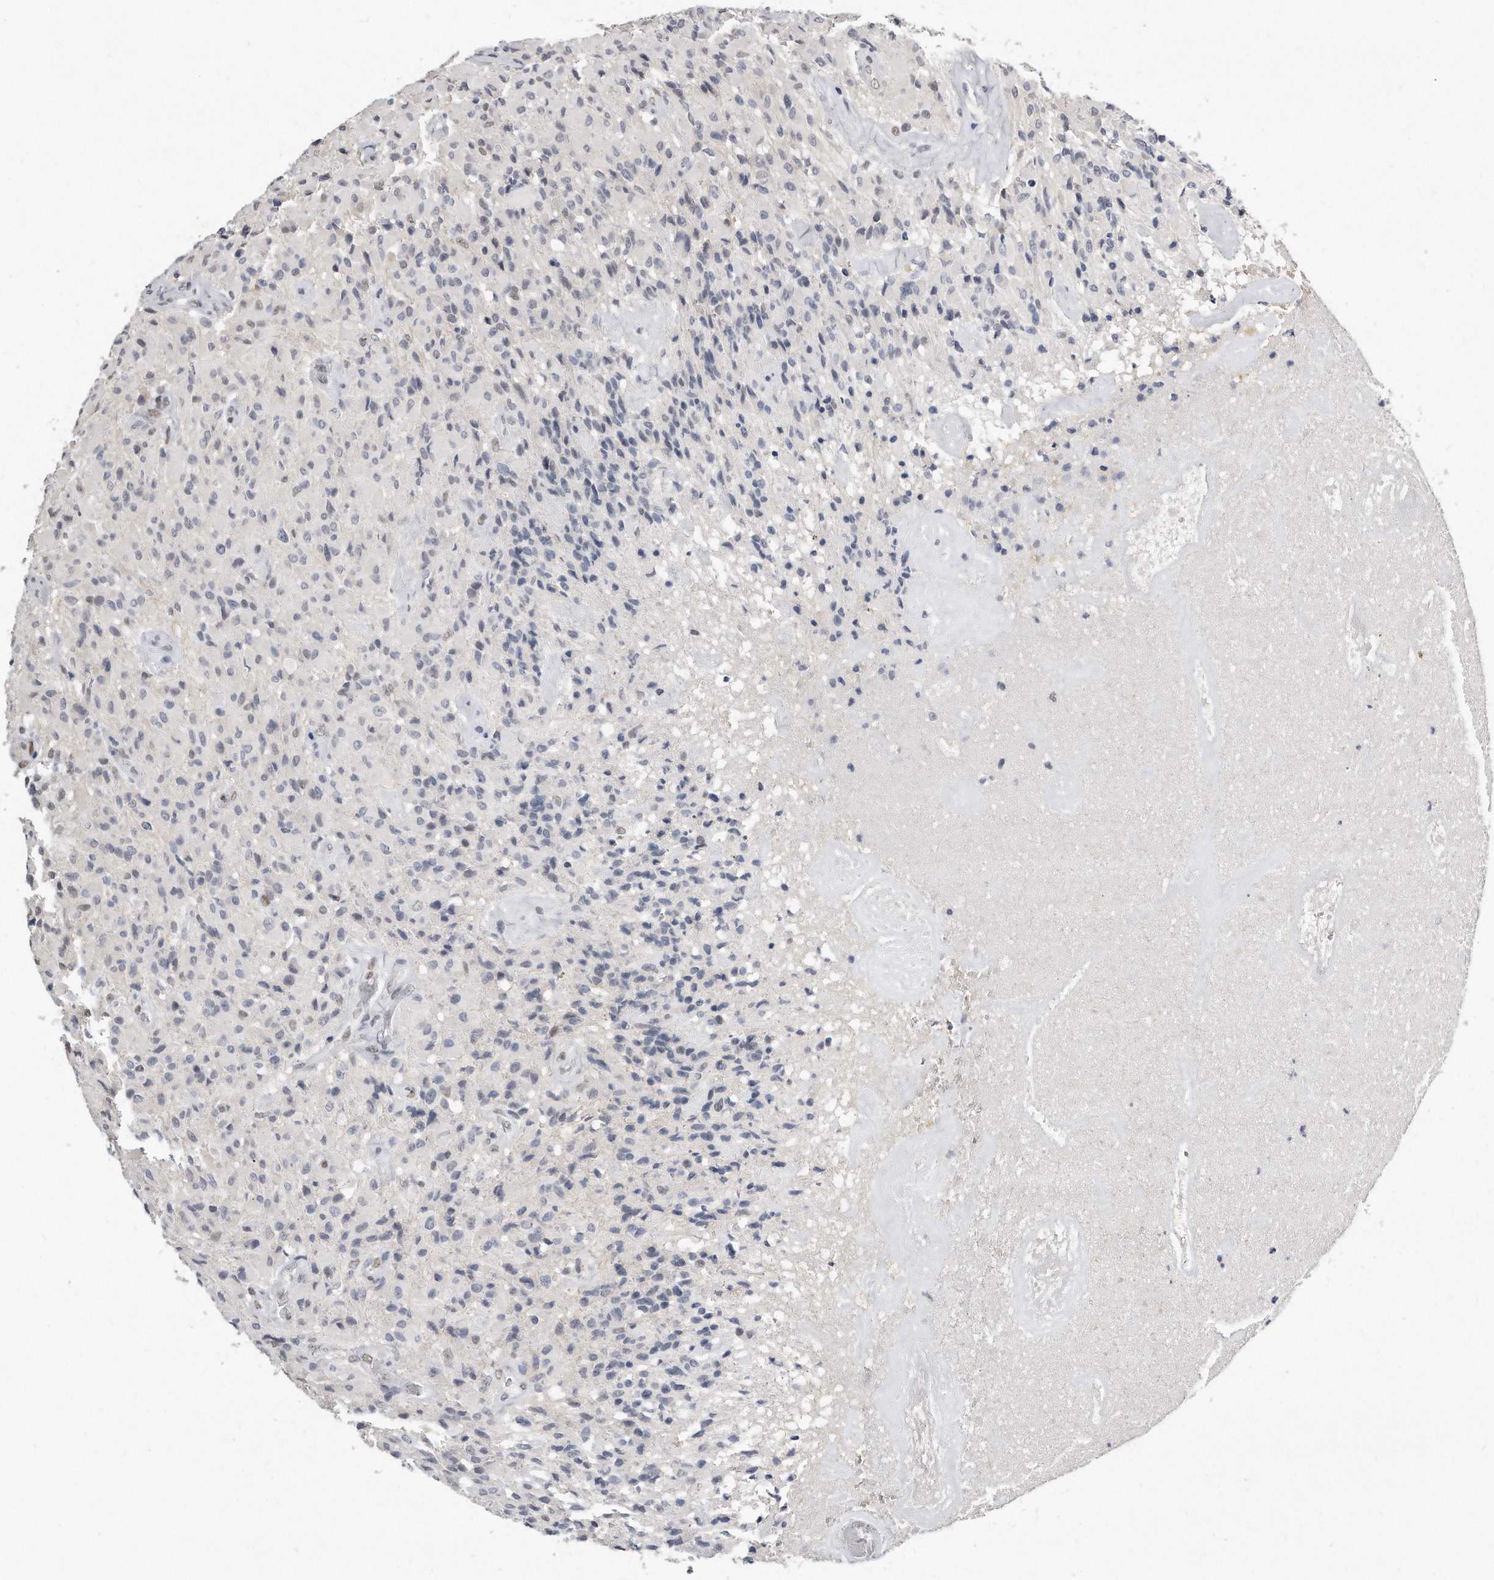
{"staining": {"intensity": "weak", "quantity": "<25%", "location": "nuclear"}, "tissue": "glioma", "cell_type": "Tumor cells", "image_type": "cancer", "snomed": [{"axis": "morphology", "description": "Glioma, malignant, High grade"}, {"axis": "topography", "description": "Brain"}], "caption": "Glioma was stained to show a protein in brown. There is no significant expression in tumor cells.", "gene": "CTBP2", "patient": {"sex": "male", "age": 71}}